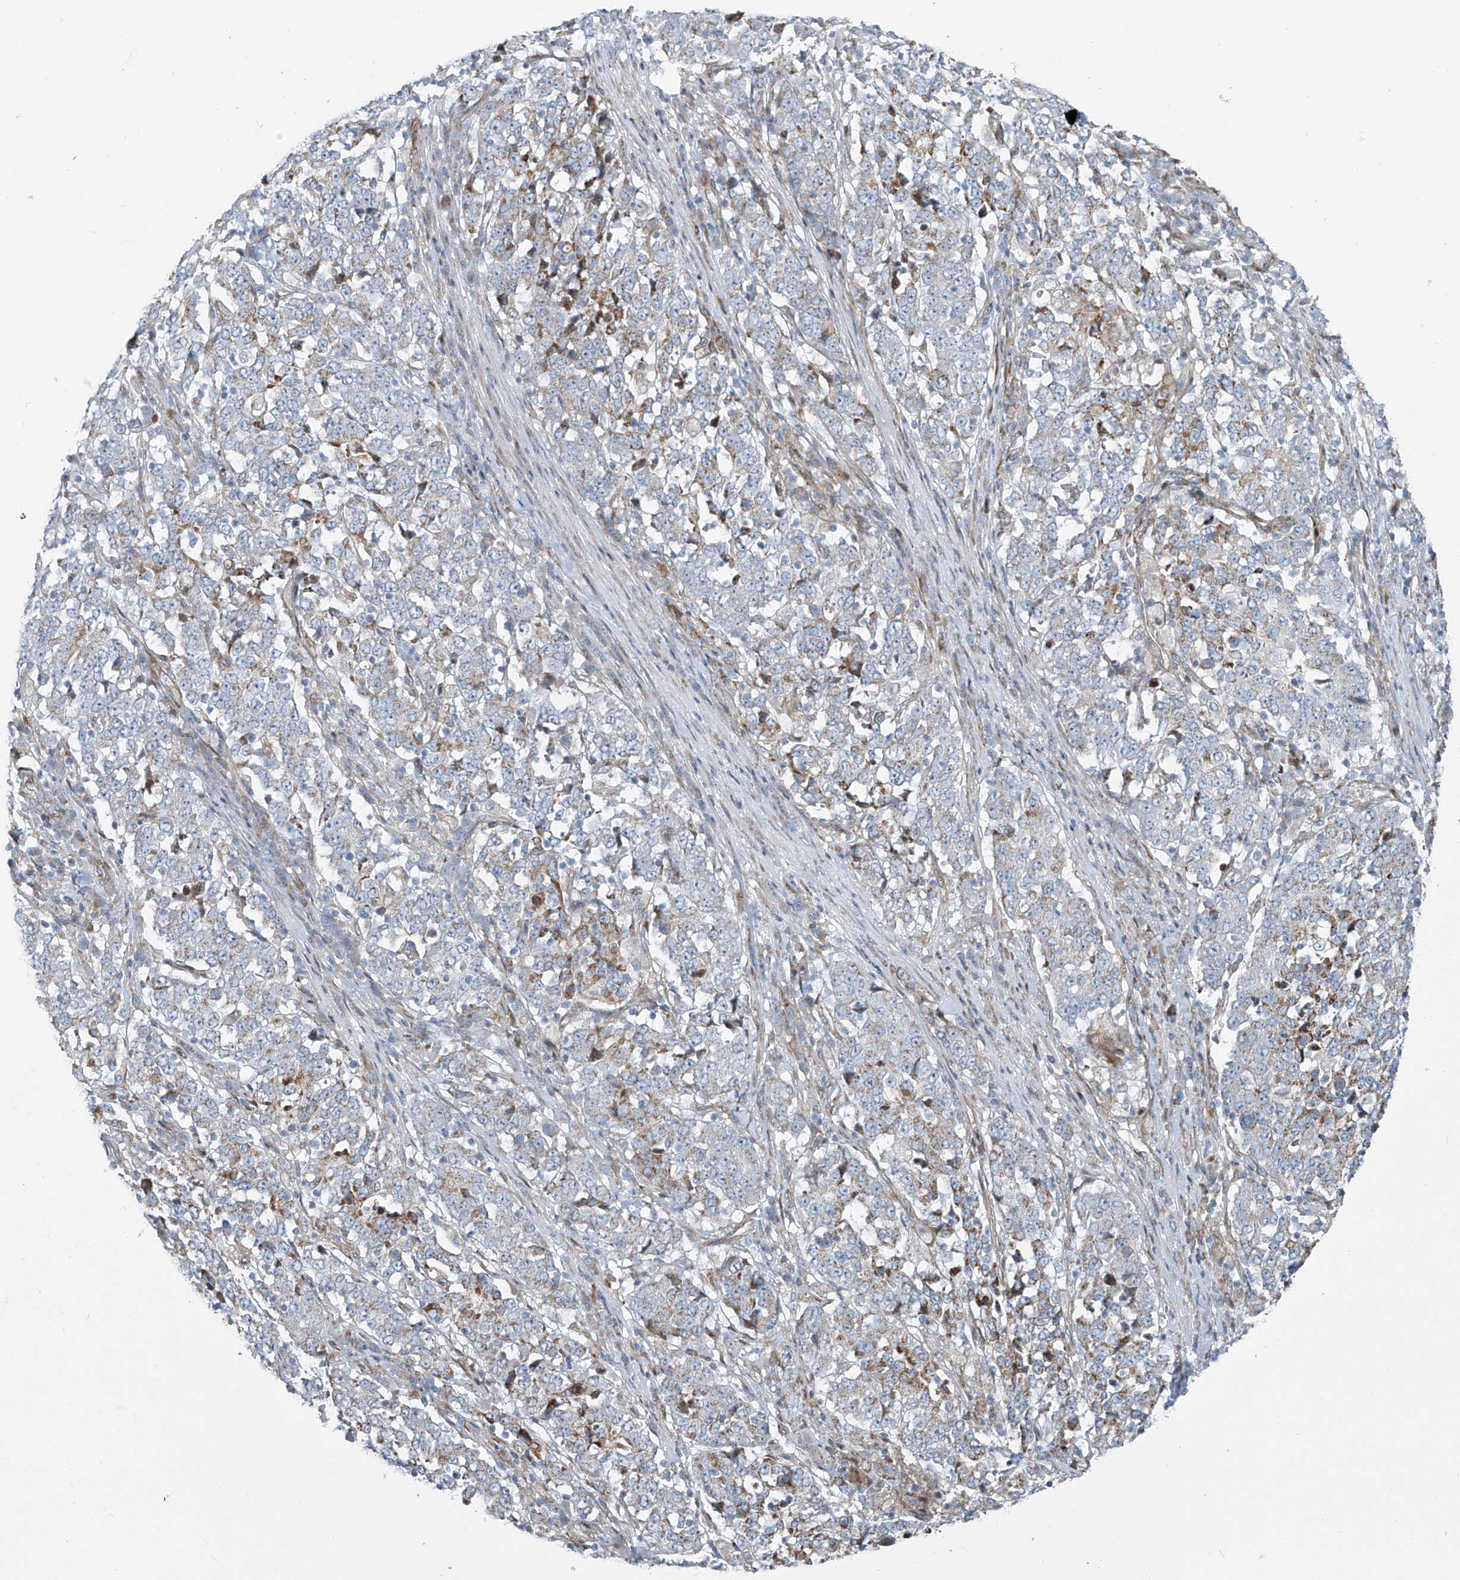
{"staining": {"intensity": "moderate", "quantity": "<25%", "location": "cytoplasmic/membranous"}, "tissue": "stomach cancer", "cell_type": "Tumor cells", "image_type": "cancer", "snomed": [{"axis": "morphology", "description": "Adenocarcinoma, NOS"}, {"axis": "topography", "description": "Stomach"}], "caption": "Immunohistochemistry image of adenocarcinoma (stomach) stained for a protein (brown), which reveals low levels of moderate cytoplasmic/membranous staining in approximately <25% of tumor cells.", "gene": "HIC2", "patient": {"sex": "male", "age": 59}}